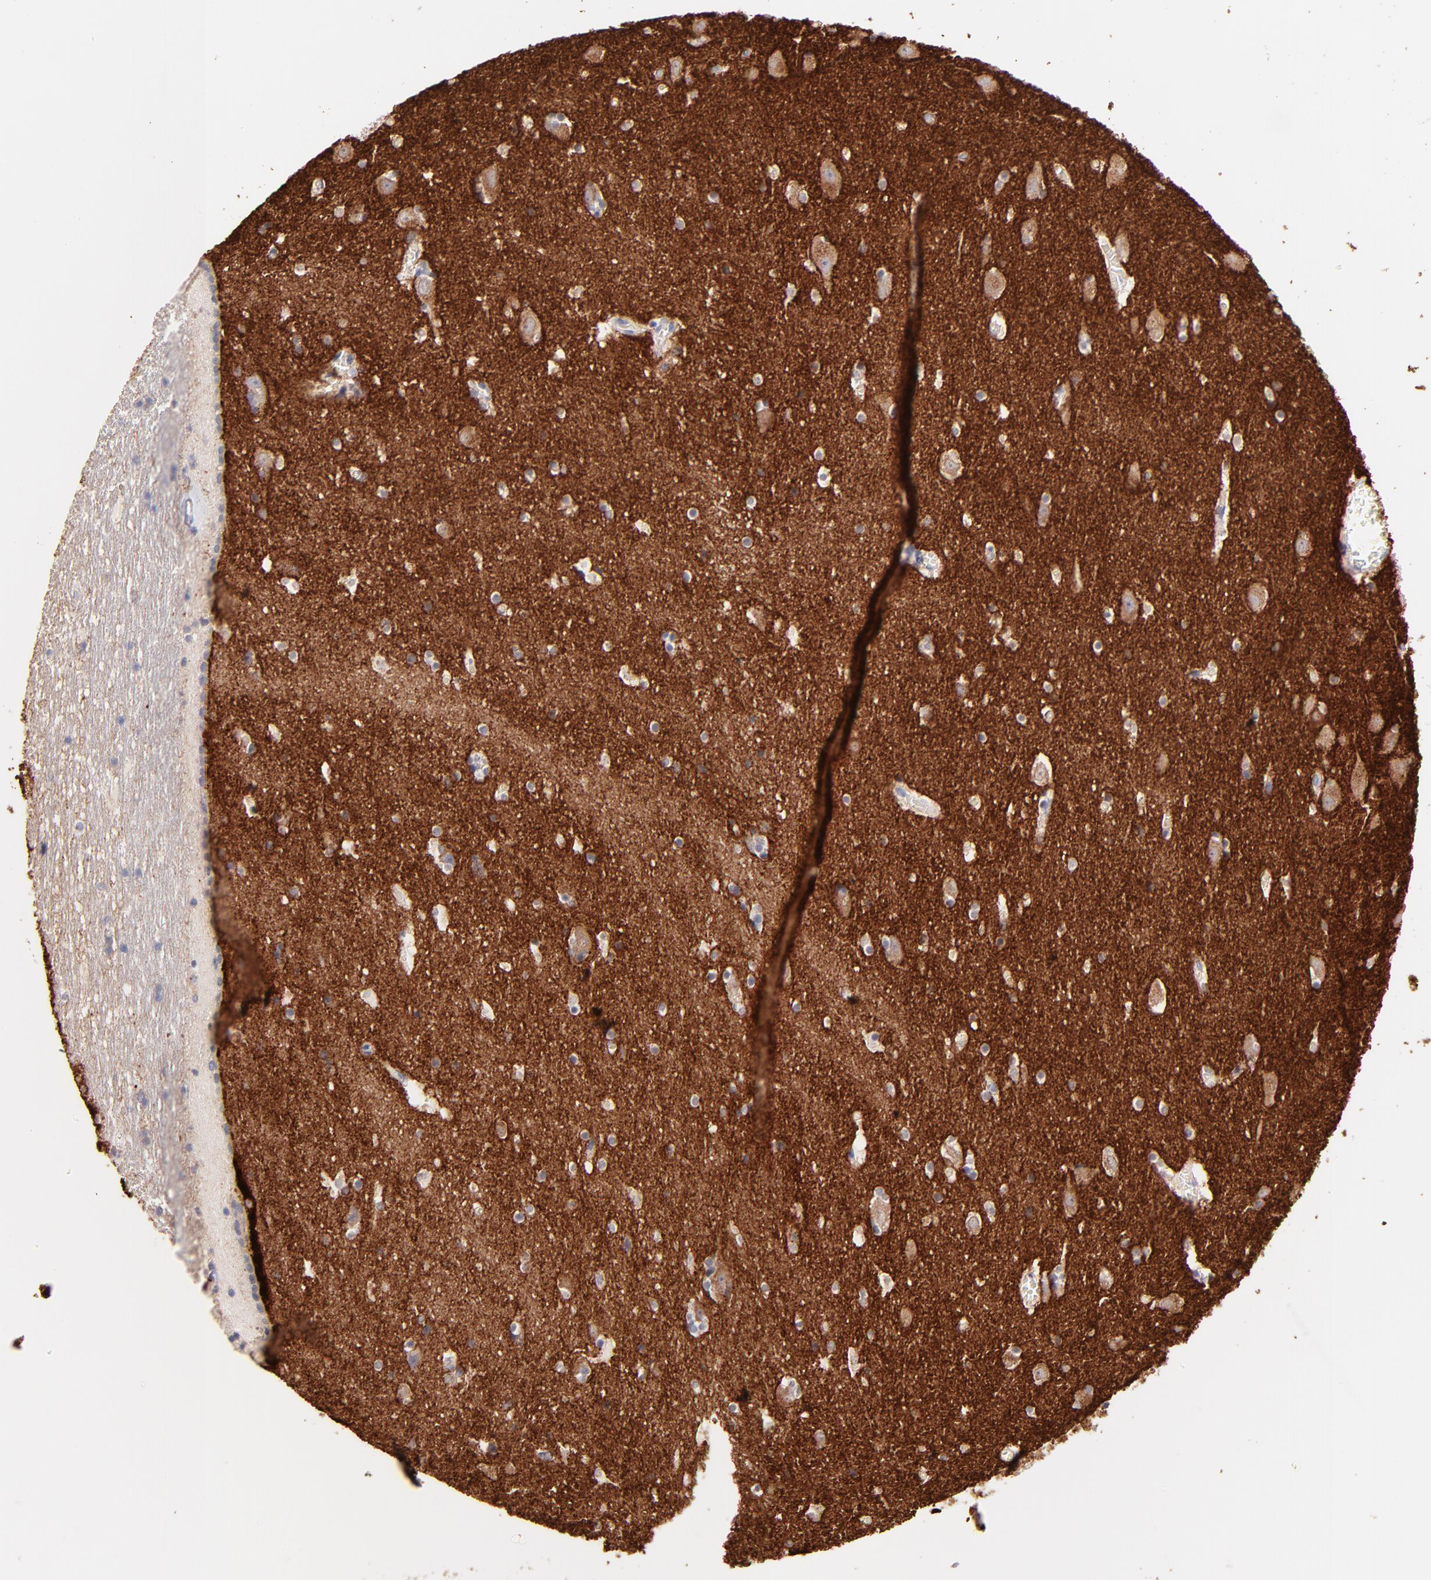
{"staining": {"intensity": "moderate", "quantity": "25%-75%", "location": "cytoplasmic/membranous"}, "tissue": "hippocampus", "cell_type": "Glial cells", "image_type": "normal", "snomed": [{"axis": "morphology", "description": "Normal tissue, NOS"}, {"axis": "topography", "description": "Hippocampus"}], "caption": "Immunohistochemistry (IHC) (DAB (3,3'-diaminobenzidine)) staining of benign human hippocampus reveals moderate cytoplasmic/membranous protein expression in approximately 25%-75% of glial cells.", "gene": "RAB3A", "patient": {"sex": "male", "age": 45}}